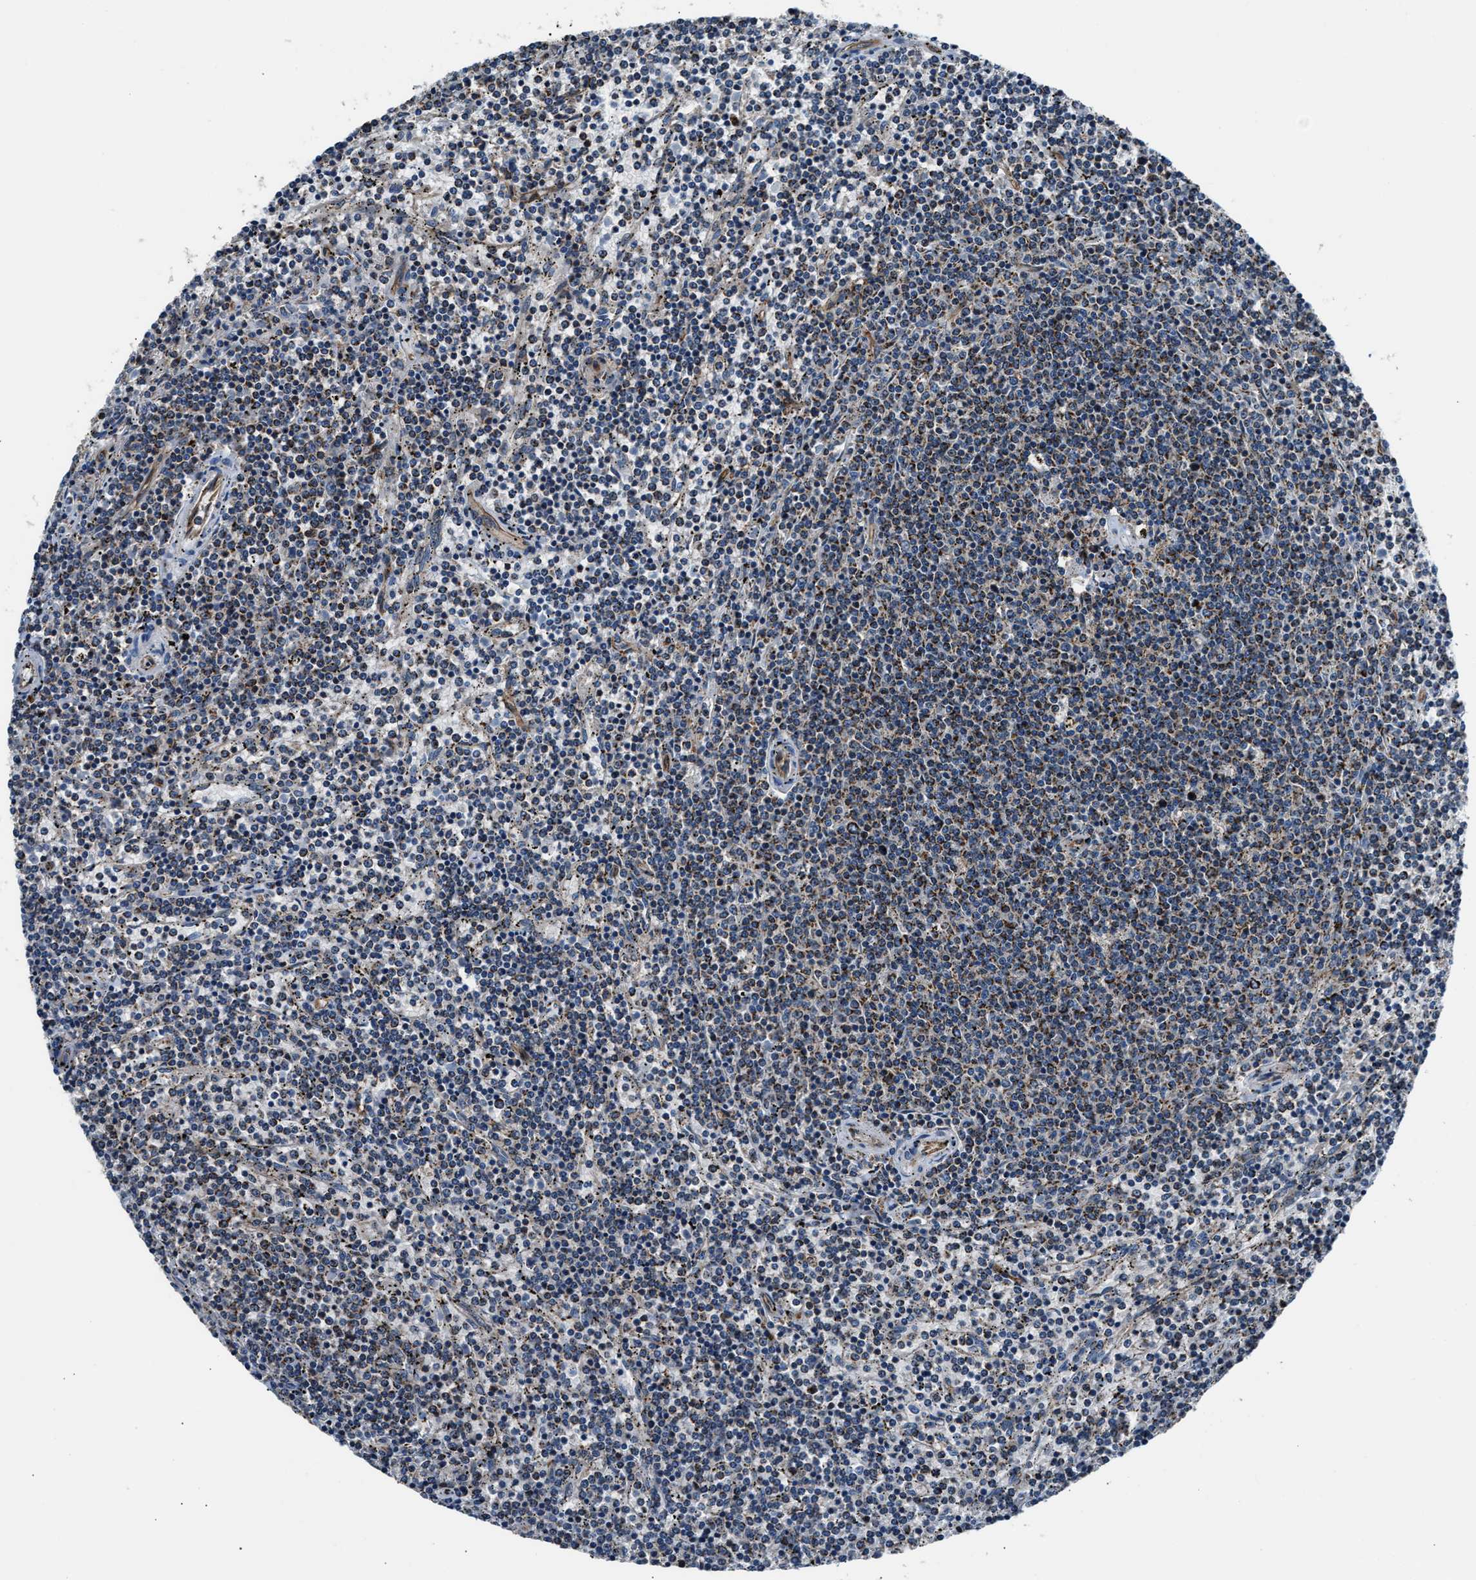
{"staining": {"intensity": "moderate", "quantity": ">75%", "location": "cytoplasmic/membranous"}, "tissue": "lymphoma", "cell_type": "Tumor cells", "image_type": "cancer", "snomed": [{"axis": "morphology", "description": "Malignant lymphoma, non-Hodgkin's type, Low grade"}, {"axis": "topography", "description": "Spleen"}], "caption": "Tumor cells exhibit medium levels of moderate cytoplasmic/membranous staining in approximately >75% of cells in human low-grade malignant lymphoma, non-Hodgkin's type.", "gene": "GGCT", "patient": {"sex": "female", "age": 50}}